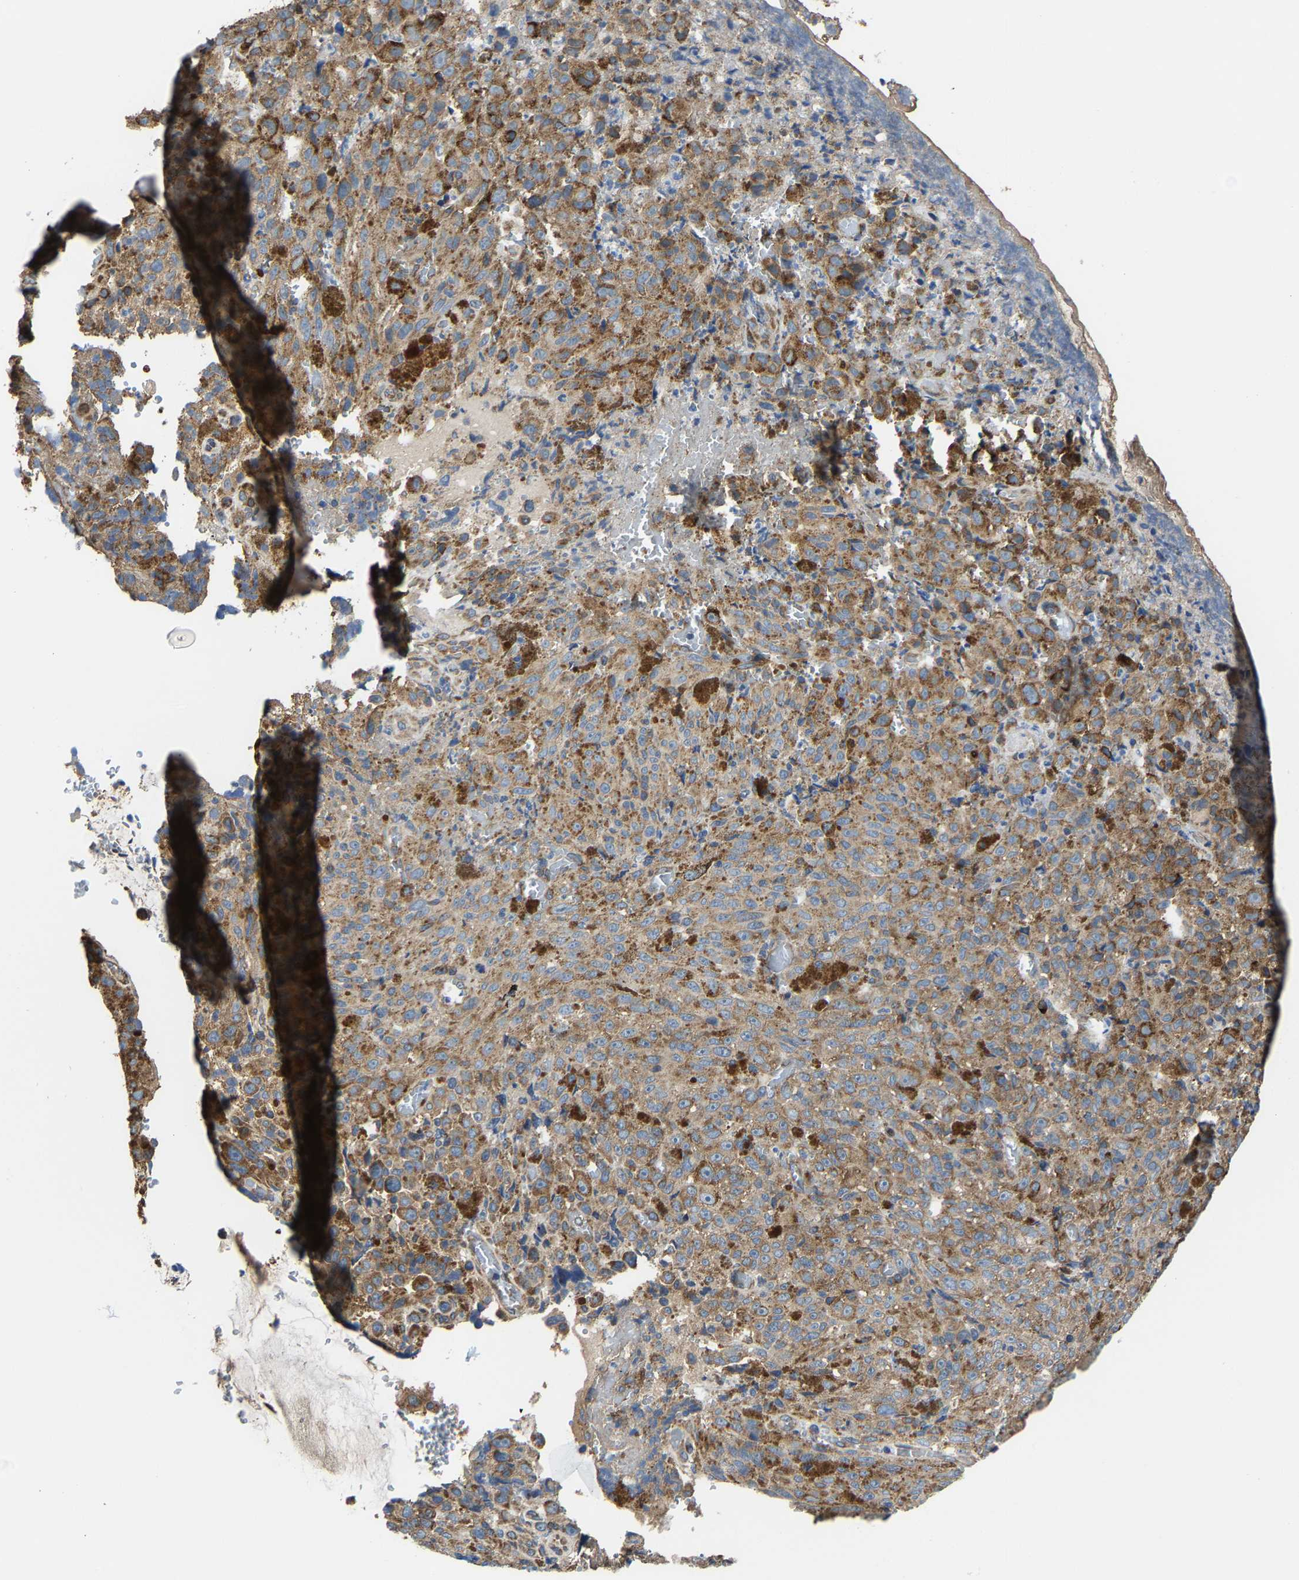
{"staining": {"intensity": "moderate", "quantity": ">75%", "location": "cytoplasmic/membranous"}, "tissue": "melanoma", "cell_type": "Tumor cells", "image_type": "cancer", "snomed": [{"axis": "morphology", "description": "Malignant melanoma, NOS"}, {"axis": "topography", "description": "Rectum"}], "caption": "Protein staining of melanoma tissue demonstrates moderate cytoplasmic/membranous expression in approximately >75% of tumor cells.", "gene": "G3BP2", "patient": {"sex": "female", "age": 81}}